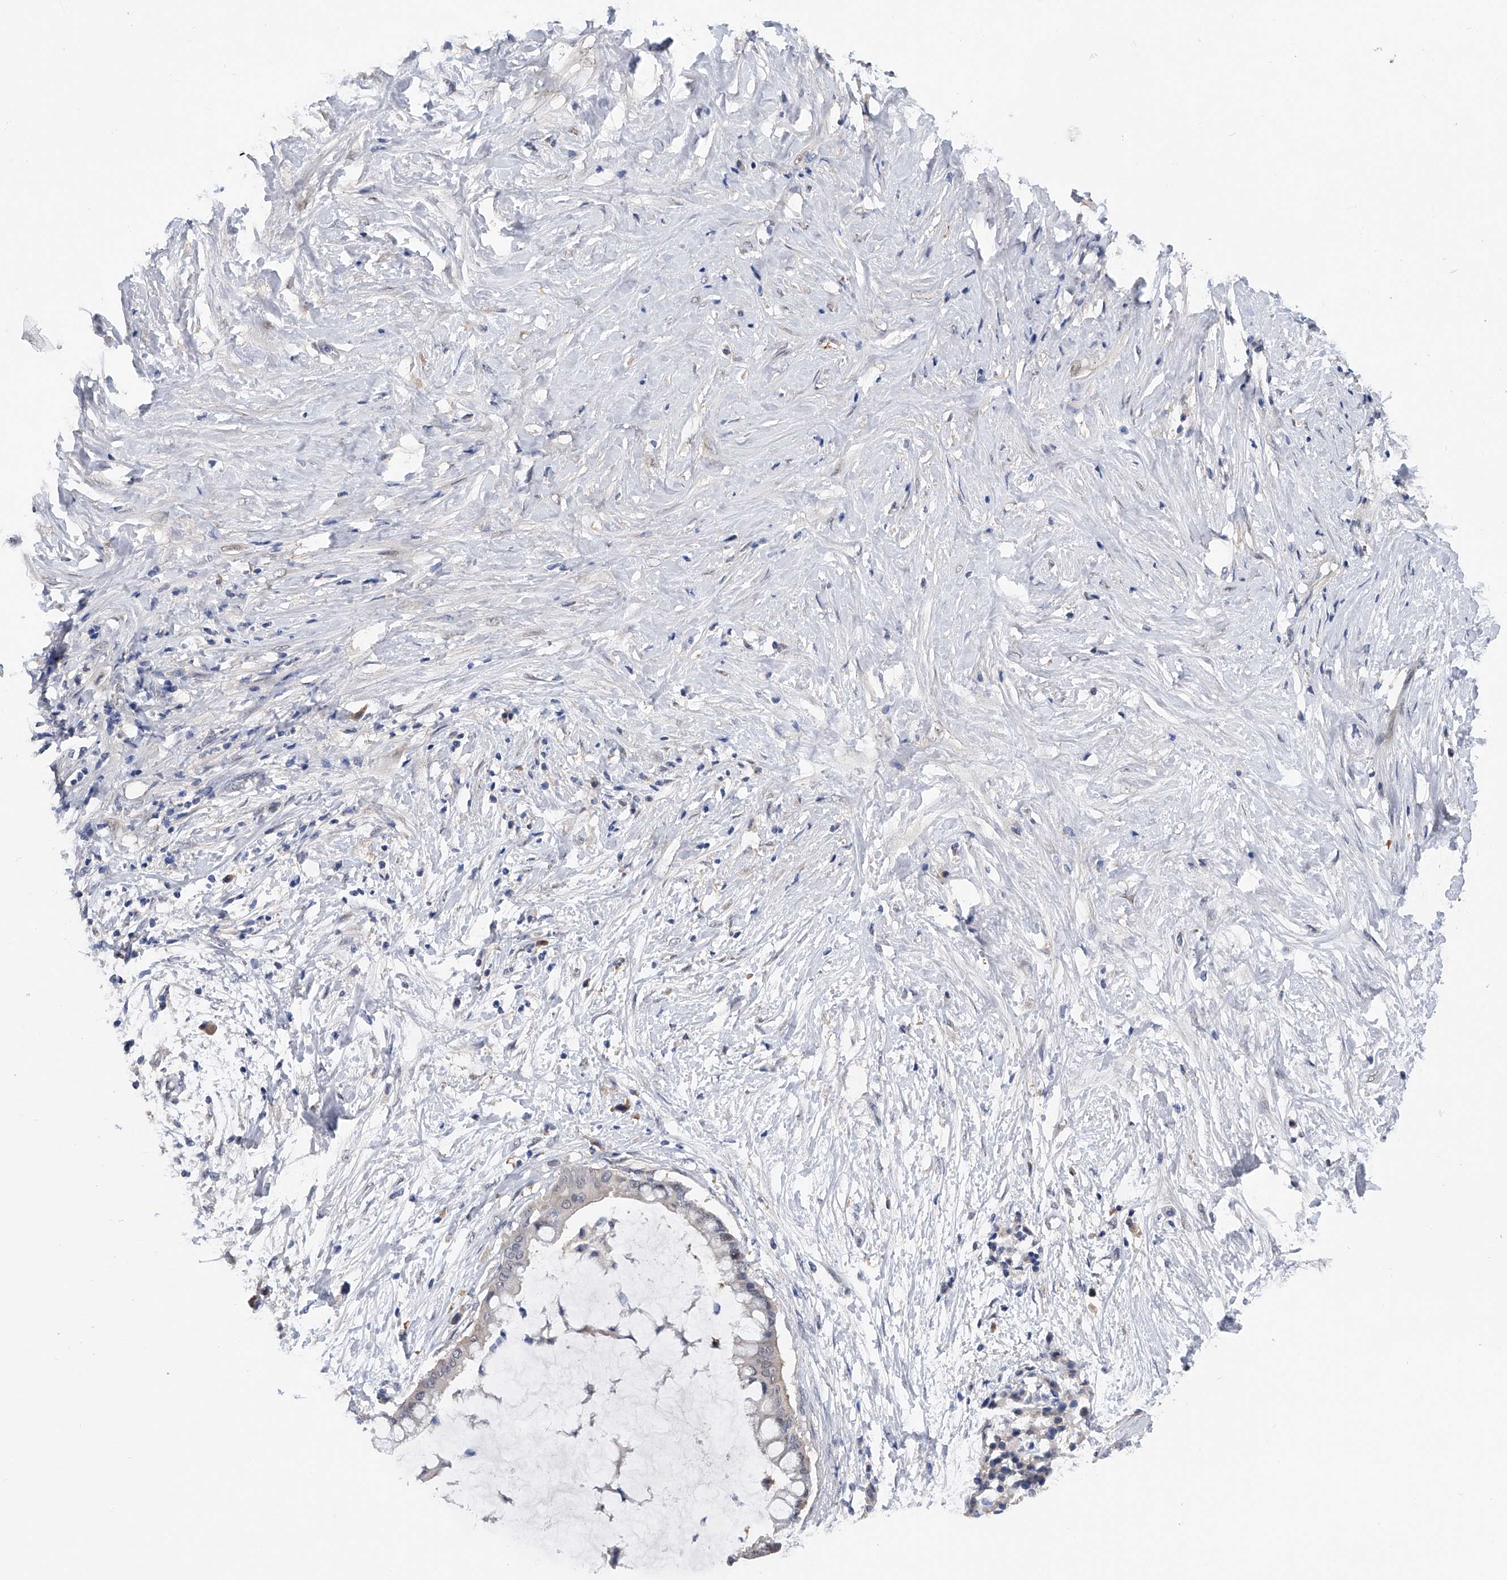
{"staining": {"intensity": "negative", "quantity": "none", "location": "none"}, "tissue": "pancreatic cancer", "cell_type": "Tumor cells", "image_type": "cancer", "snomed": [{"axis": "morphology", "description": "Adenocarcinoma, NOS"}, {"axis": "topography", "description": "Pancreas"}], "caption": "Immunohistochemistry photomicrograph of neoplastic tissue: human adenocarcinoma (pancreatic) stained with DAB shows no significant protein expression in tumor cells.", "gene": "PGM3", "patient": {"sex": "male", "age": 41}}